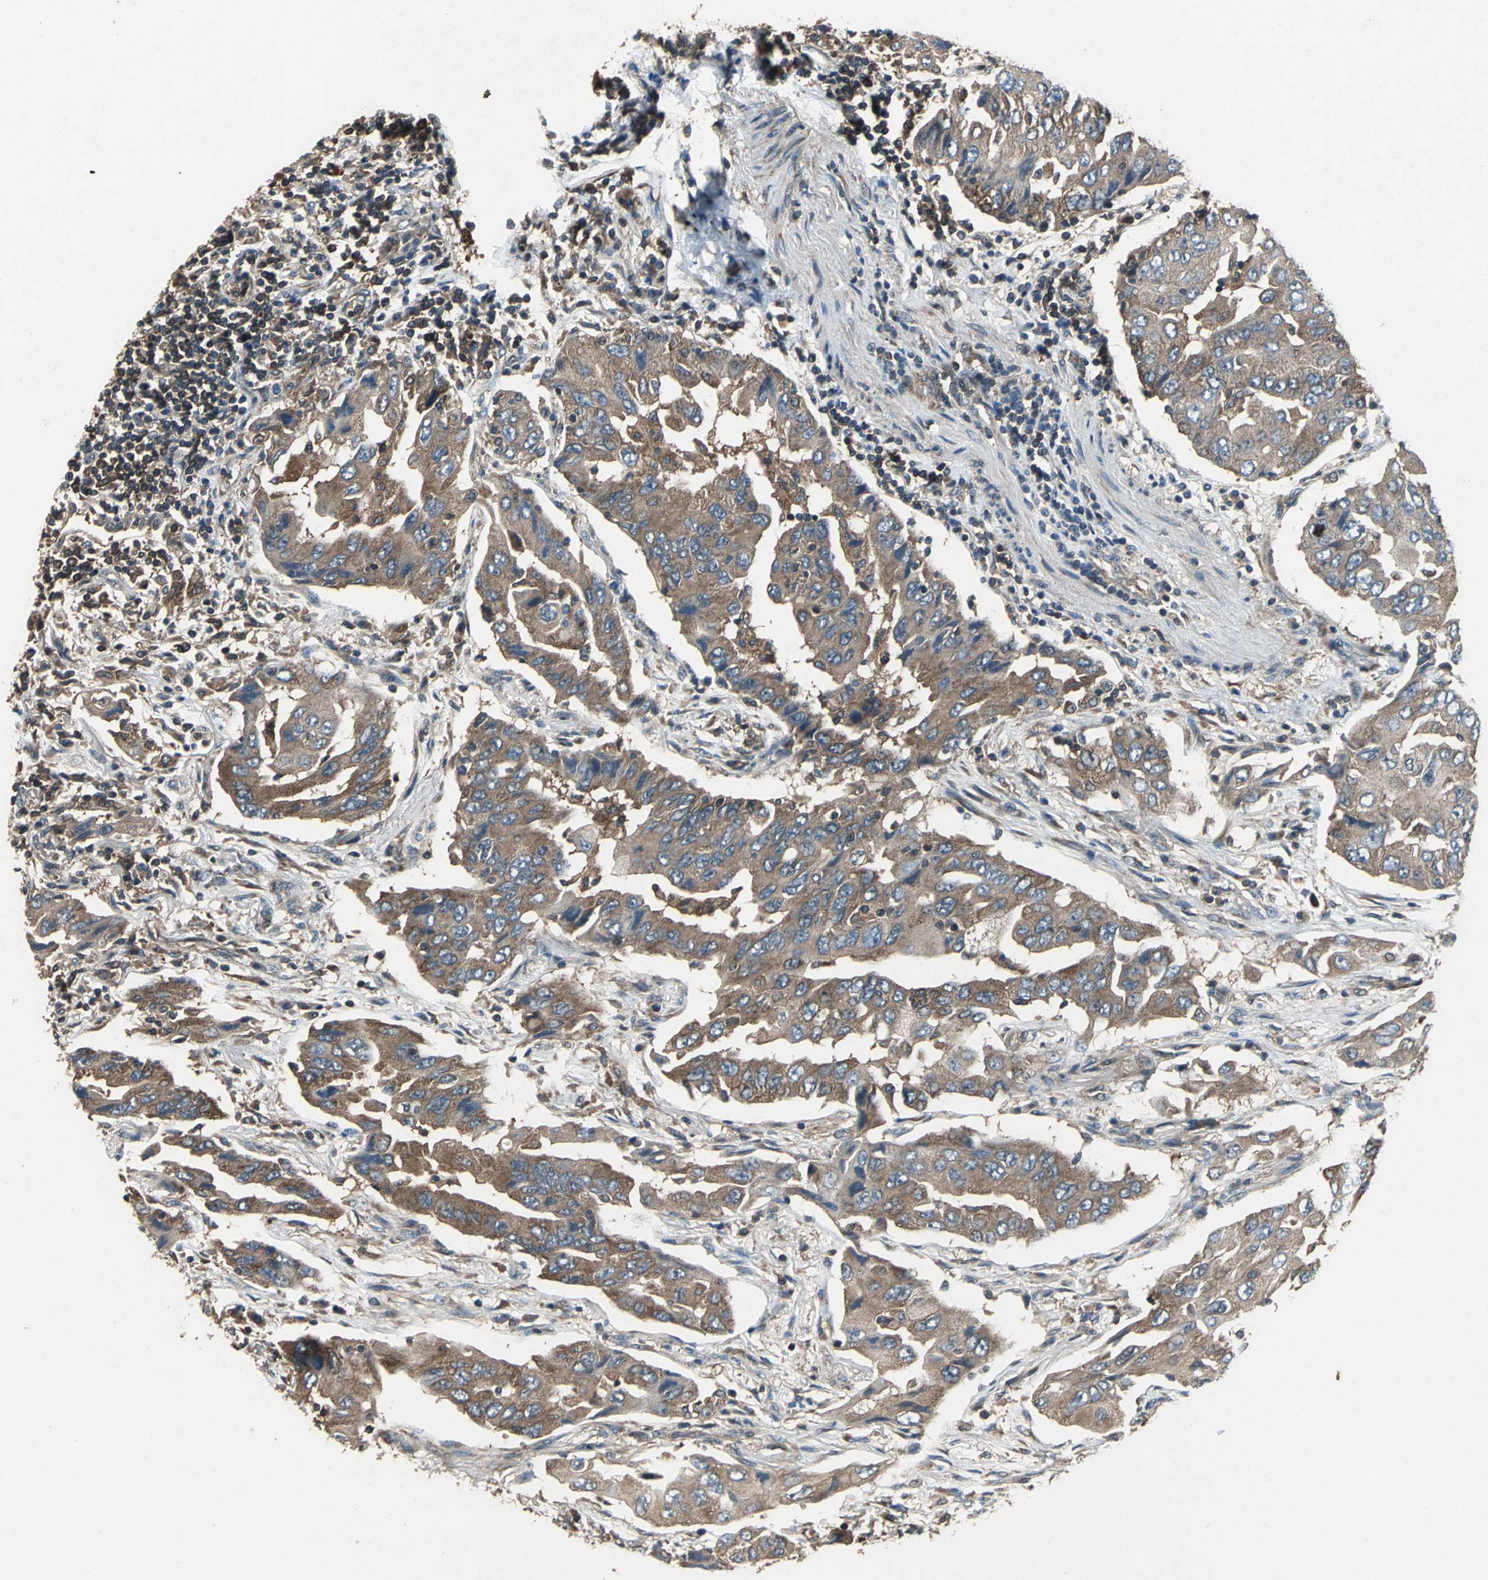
{"staining": {"intensity": "moderate", "quantity": ">75%", "location": "cytoplasmic/membranous"}, "tissue": "lung cancer", "cell_type": "Tumor cells", "image_type": "cancer", "snomed": [{"axis": "morphology", "description": "Adenocarcinoma, NOS"}, {"axis": "topography", "description": "Lung"}], "caption": "Immunohistochemistry image of neoplastic tissue: lung cancer stained using IHC reveals medium levels of moderate protein expression localized specifically in the cytoplasmic/membranous of tumor cells, appearing as a cytoplasmic/membranous brown color.", "gene": "CAPN1", "patient": {"sex": "female", "age": 65}}